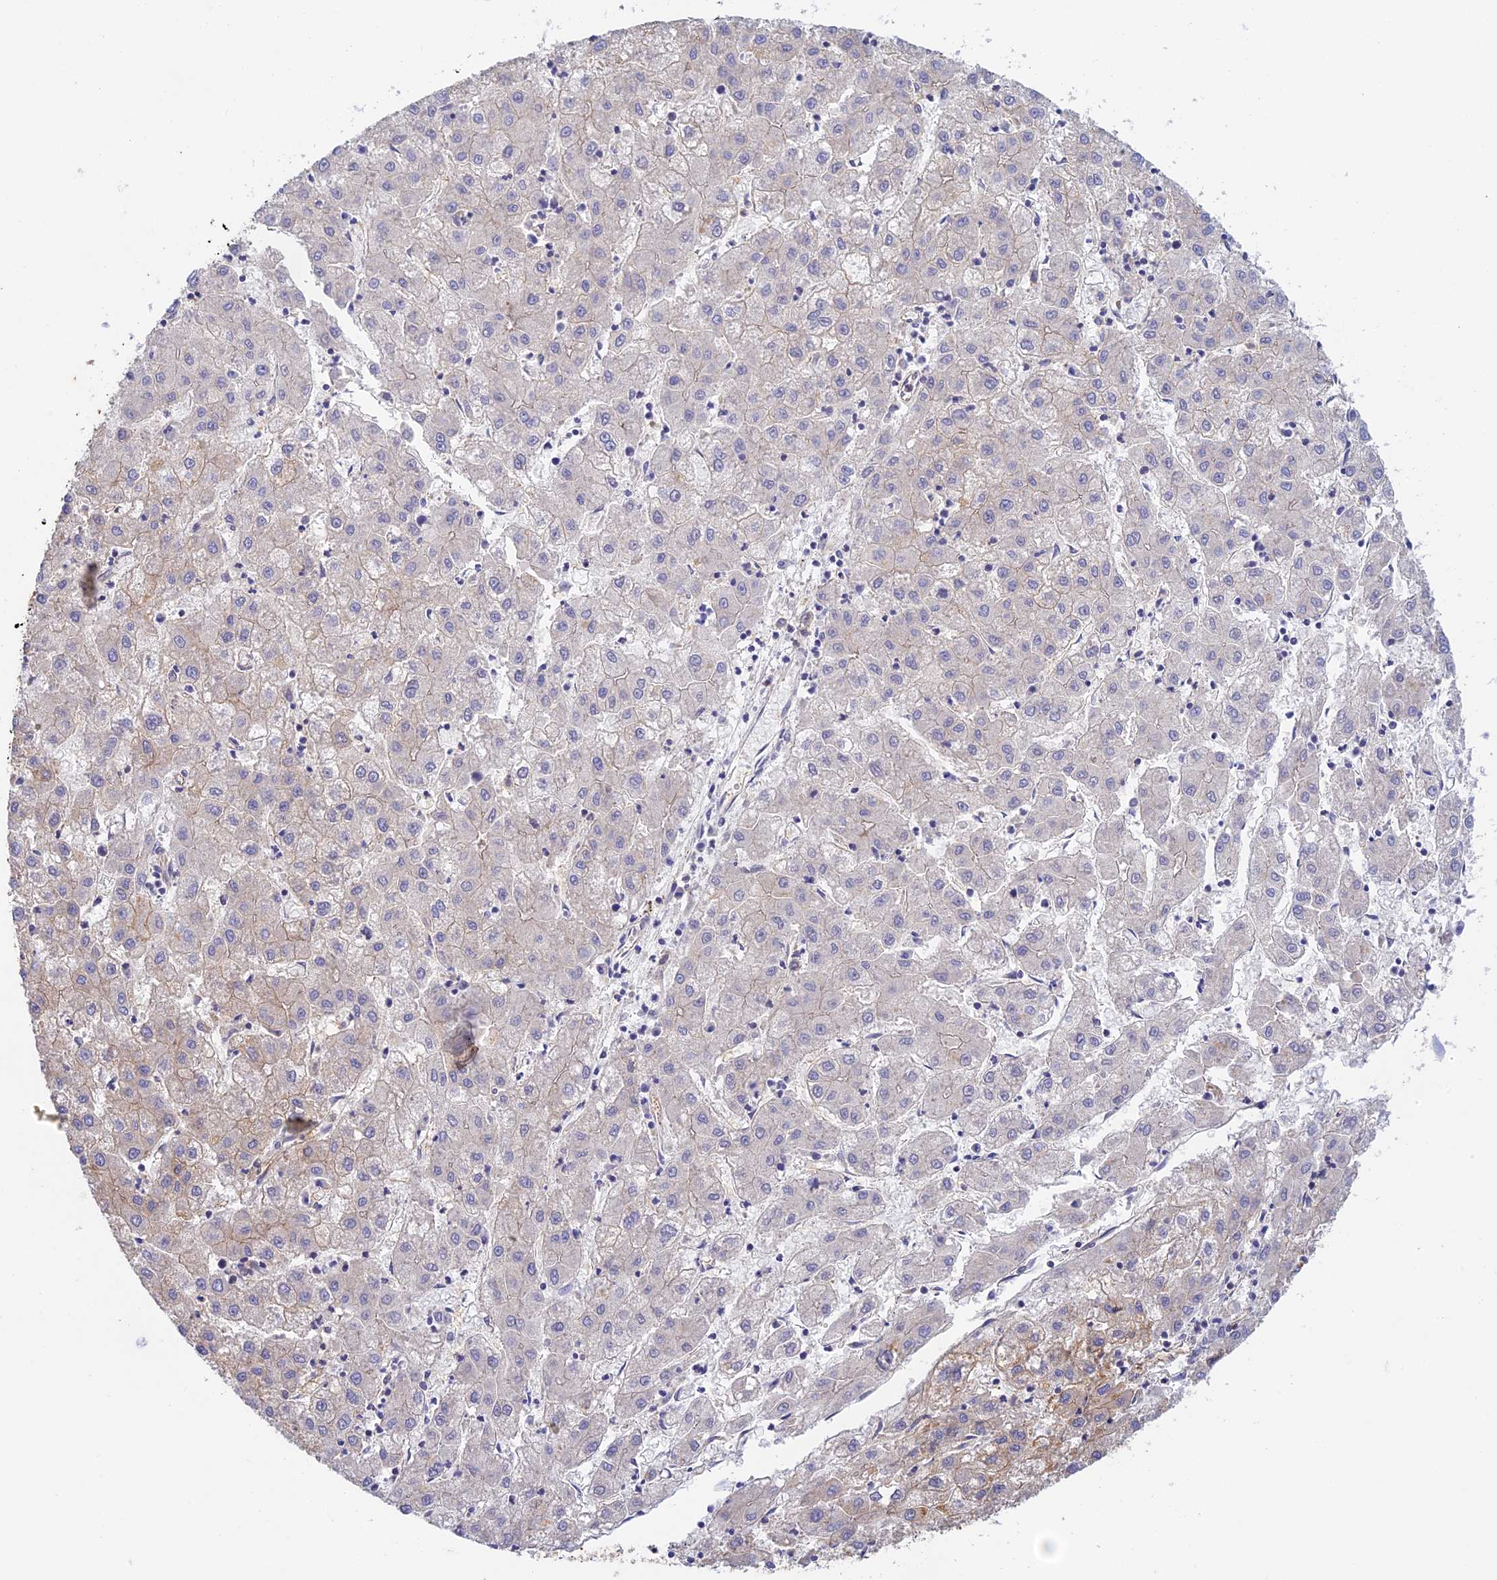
{"staining": {"intensity": "negative", "quantity": "none", "location": "none"}, "tissue": "liver cancer", "cell_type": "Tumor cells", "image_type": "cancer", "snomed": [{"axis": "morphology", "description": "Carcinoma, Hepatocellular, NOS"}, {"axis": "topography", "description": "Liver"}], "caption": "DAB immunohistochemical staining of human liver cancer (hepatocellular carcinoma) exhibits no significant positivity in tumor cells.", "gene": "MYO9A", "patient": {"sex": "male", "age": 72}}